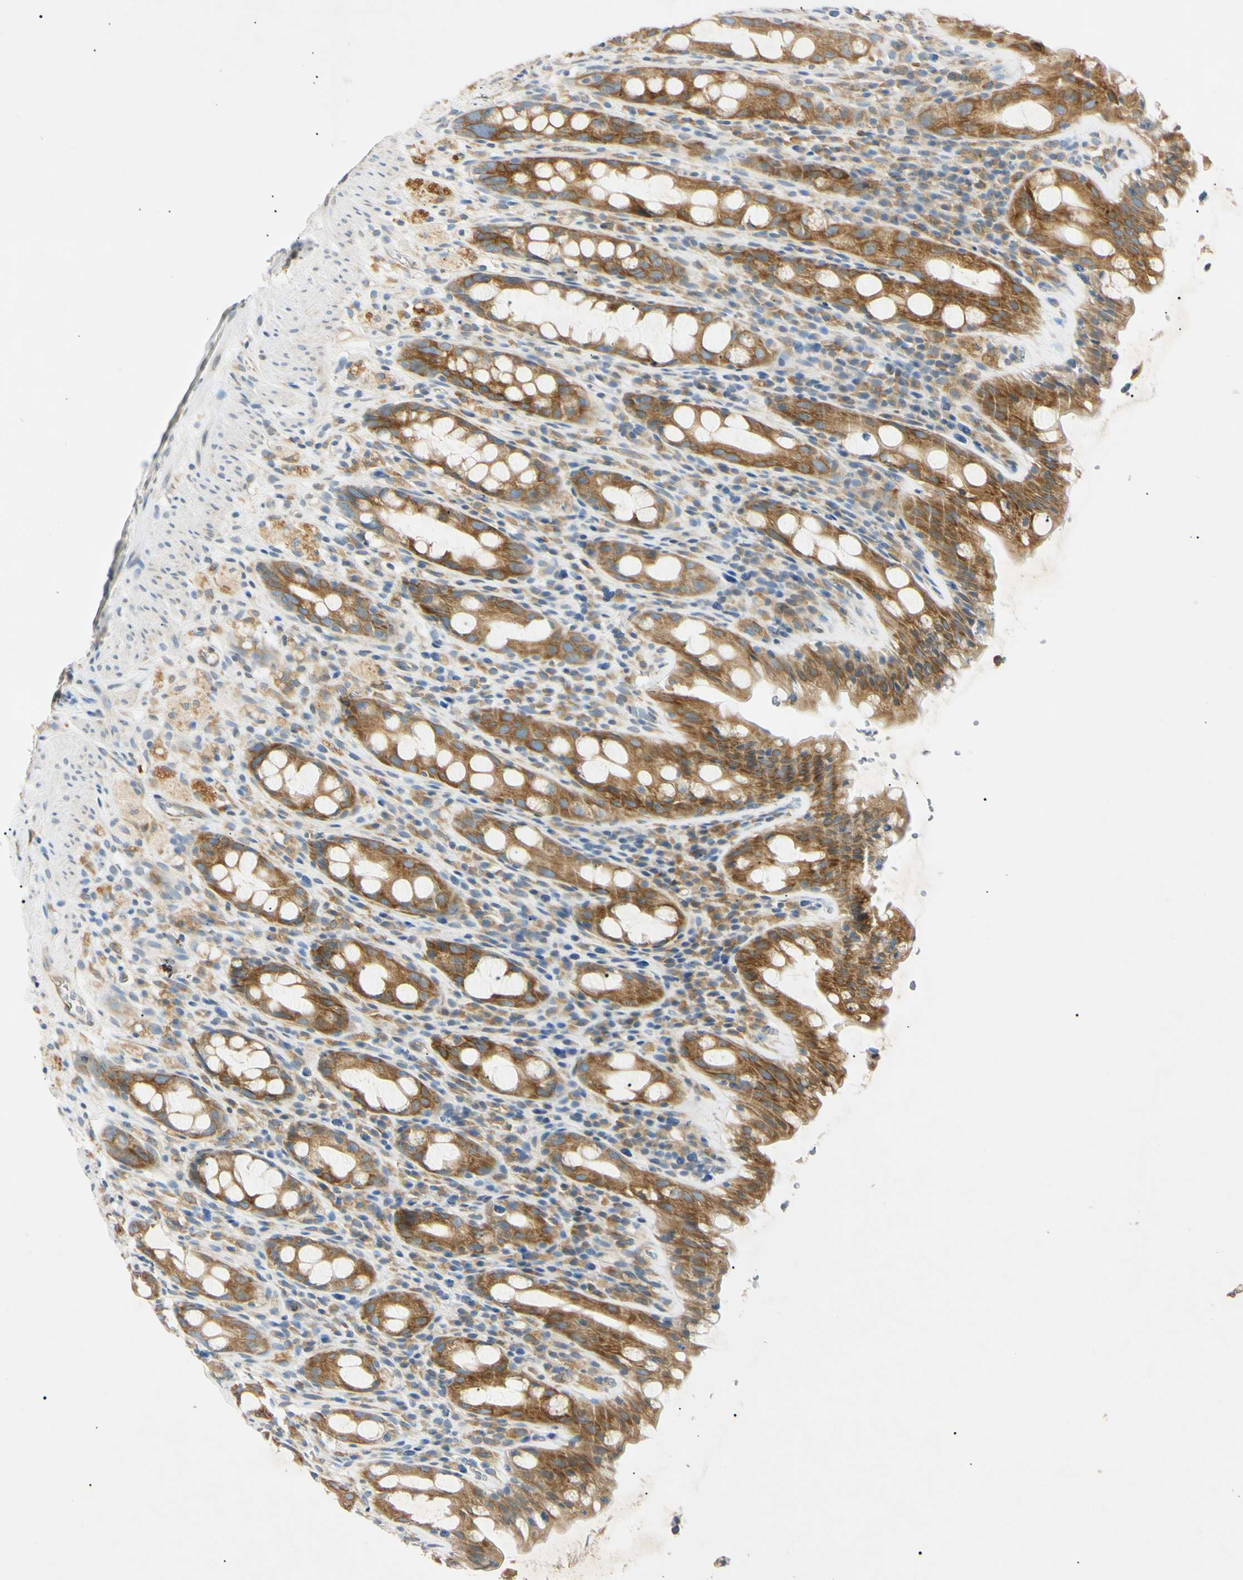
{"staining": {"intensity": "moderate", "quantity": ">75%", "location": "cytoplasmic/membranous"}, "tissue": "rectum", "cell_type": "Glandular cells", "image_type": "normal", "snomed": [{"axis": "morphology", "description": "Normal tissue, NOS"}, {"axis": "topography", "description": "Rectum"}], "caption": "Rectum stained with DAB (3,3'-diaminobenzidine) IHC displays medium levels of moderate cytoplasmic/membranous positivity in about >75% of glandular cells.", "gene": "DNAJB12", "patient": {"sex": "male", "age": 44}}